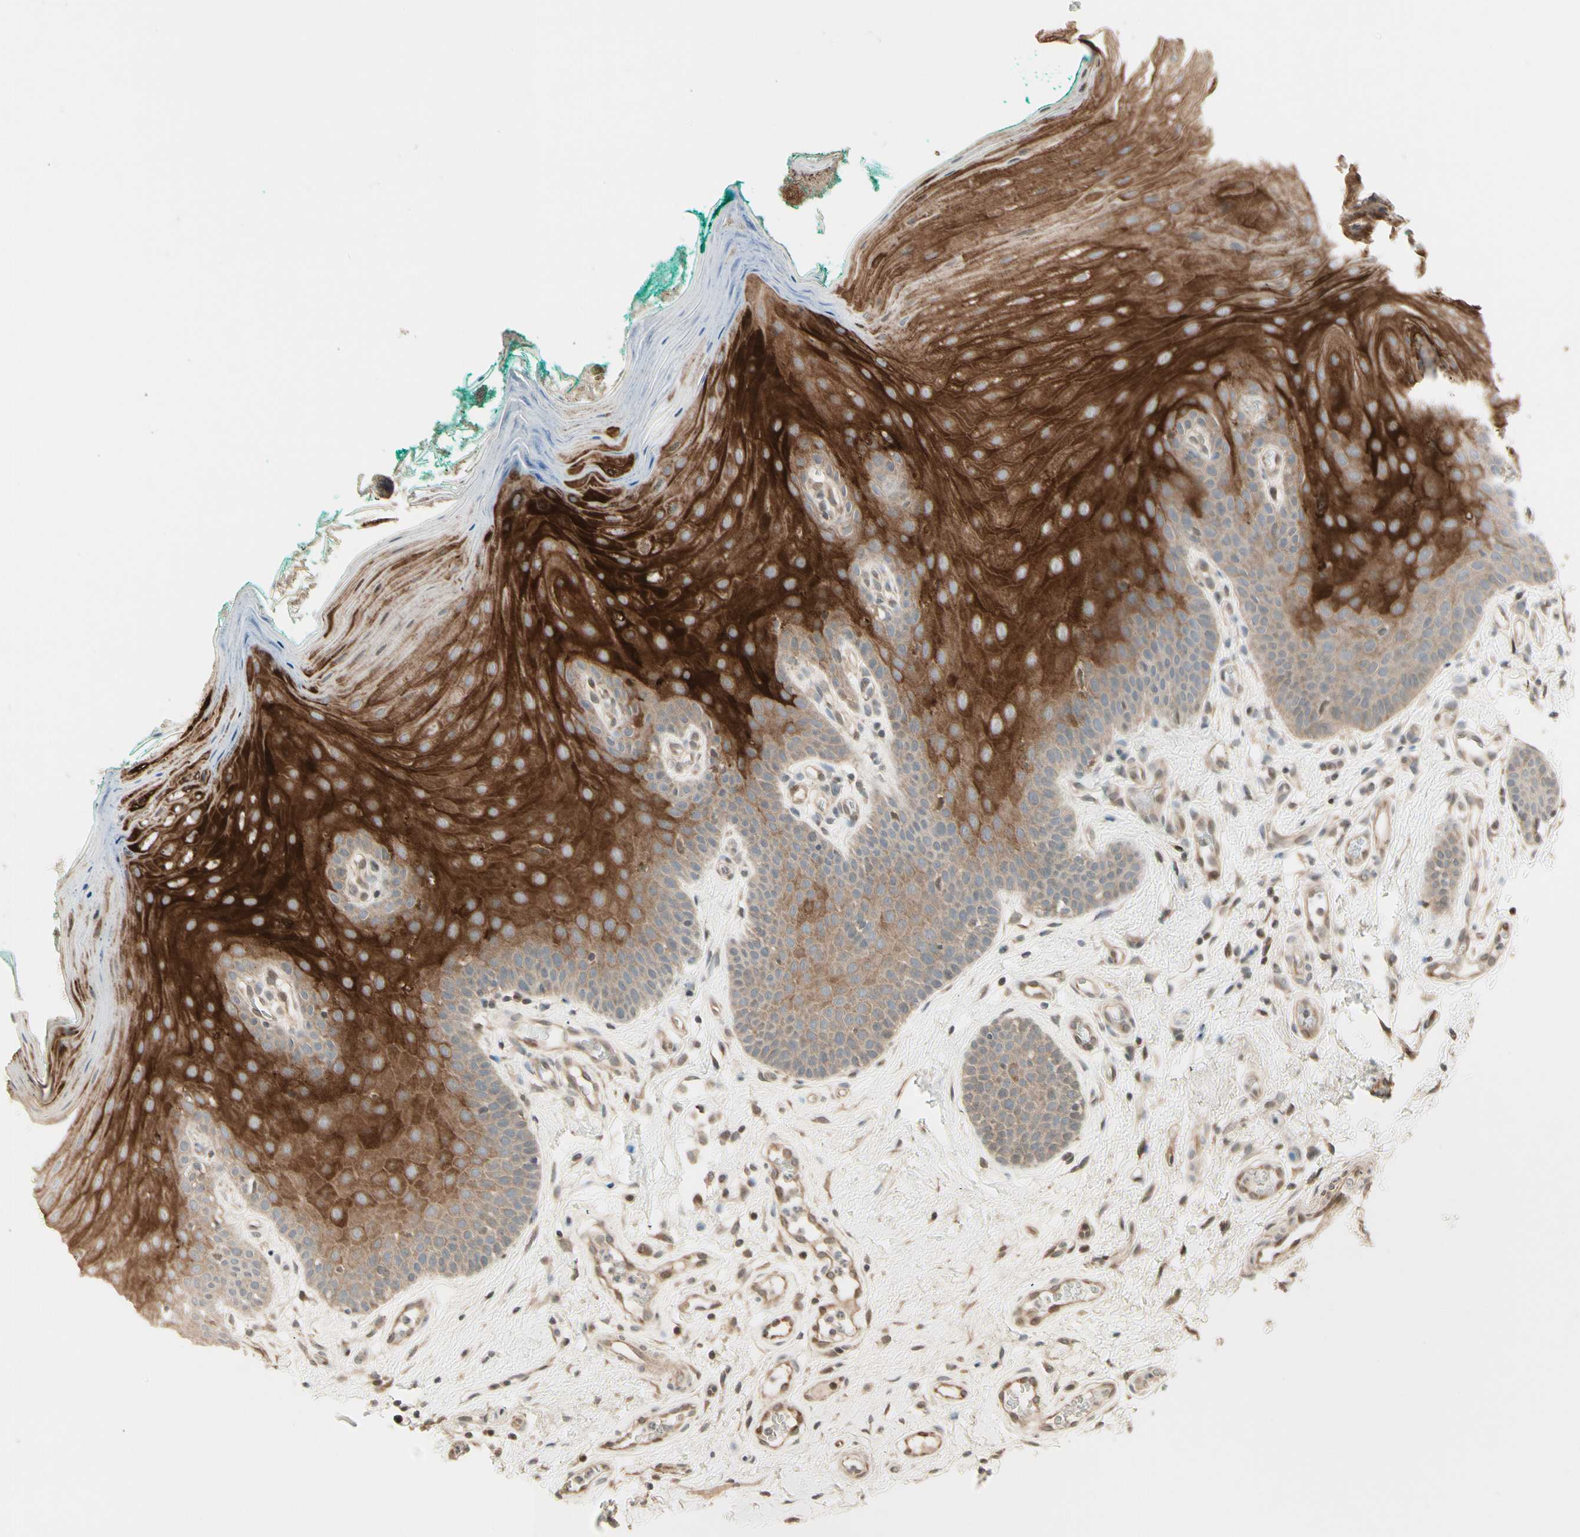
{"staining": {"intensity": "strong", "quantity": ">75%", "location": "cytoplasmic/membranous"}, "tissue": "oral mucosa", "cell_type": "Squamous epithelial cells", "image_type": "normal", "snomed": [{"axis": "morphology", "description": "Normal tissue, NOS"}, {"axis": "topography", "description": "Skeletal muscle"}, {"axis": "topography", "description": "Oral tissue"}], "caption": "Strong cytoplasmic/membranous protein staining is appreciated in approximately >75% of squamous epithelial cells in oral mucosa. (DAB (3,3'-diaminobenzidine) IHC, brown staining for protein, blue staining for nuclei).", "gene": "SVBP", "patient": {"sex": "male", "age": 58}}